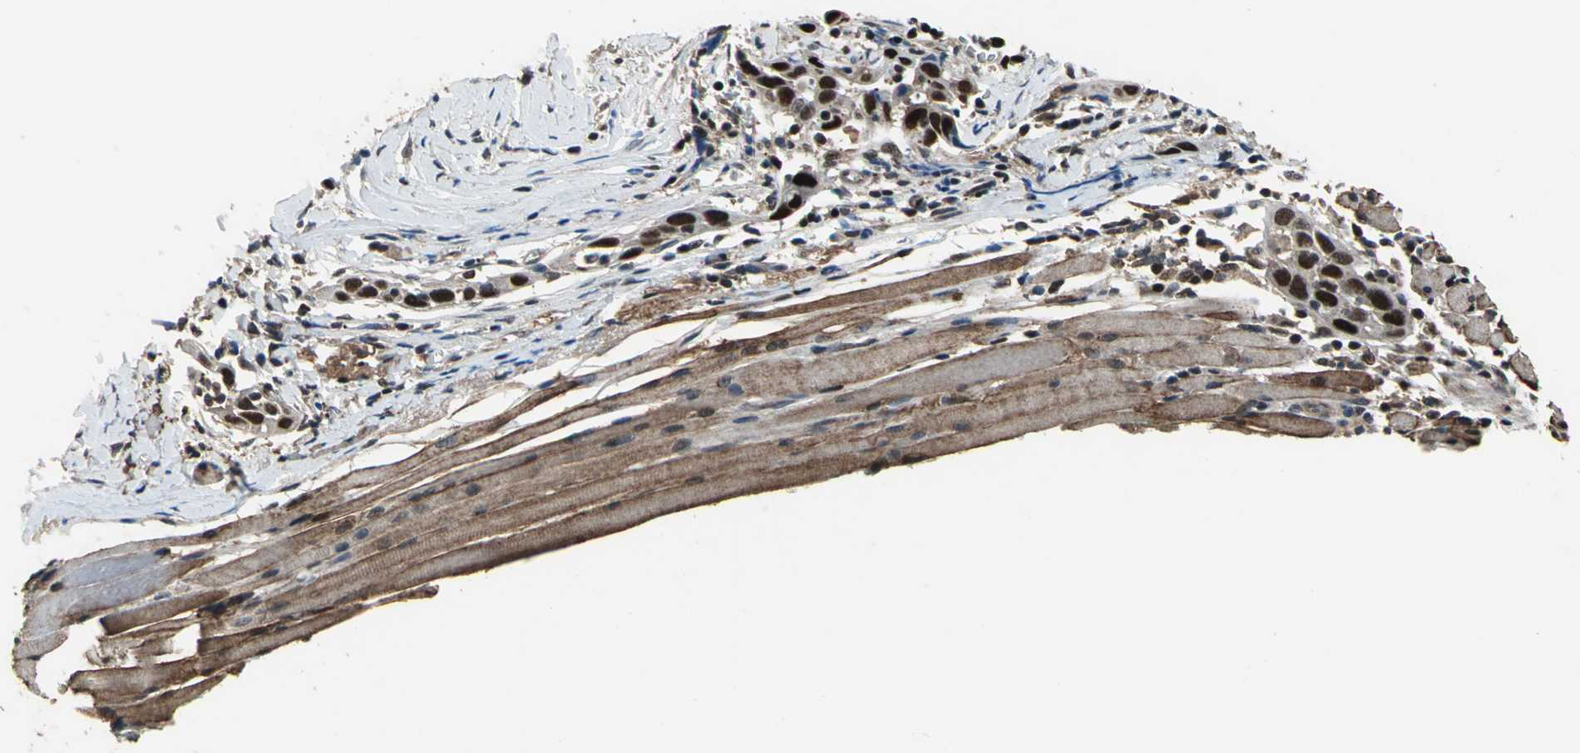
{"staining": {"intensity": "strong", "quantity": ">75%", "location": "nuclear"}, "tissue": "head and neck cancer", "cell_type": "Tumor cells", "image_type": "cancer", "snomed": [{"axis": "morphology", "description": "Squamous cell carcinoma, NOS"}, {"axis": "topography", "description": "Oral tissue"}, {"axis": "topography", "description": "Head-Neck"}], "caption": "Protein staining of head and neck cancer tissue exhibits strong nuclear expression in about >75% of tumor cells.", "gene": "MIS18BP1", "patient": {"sex": "female", "age": 50}}